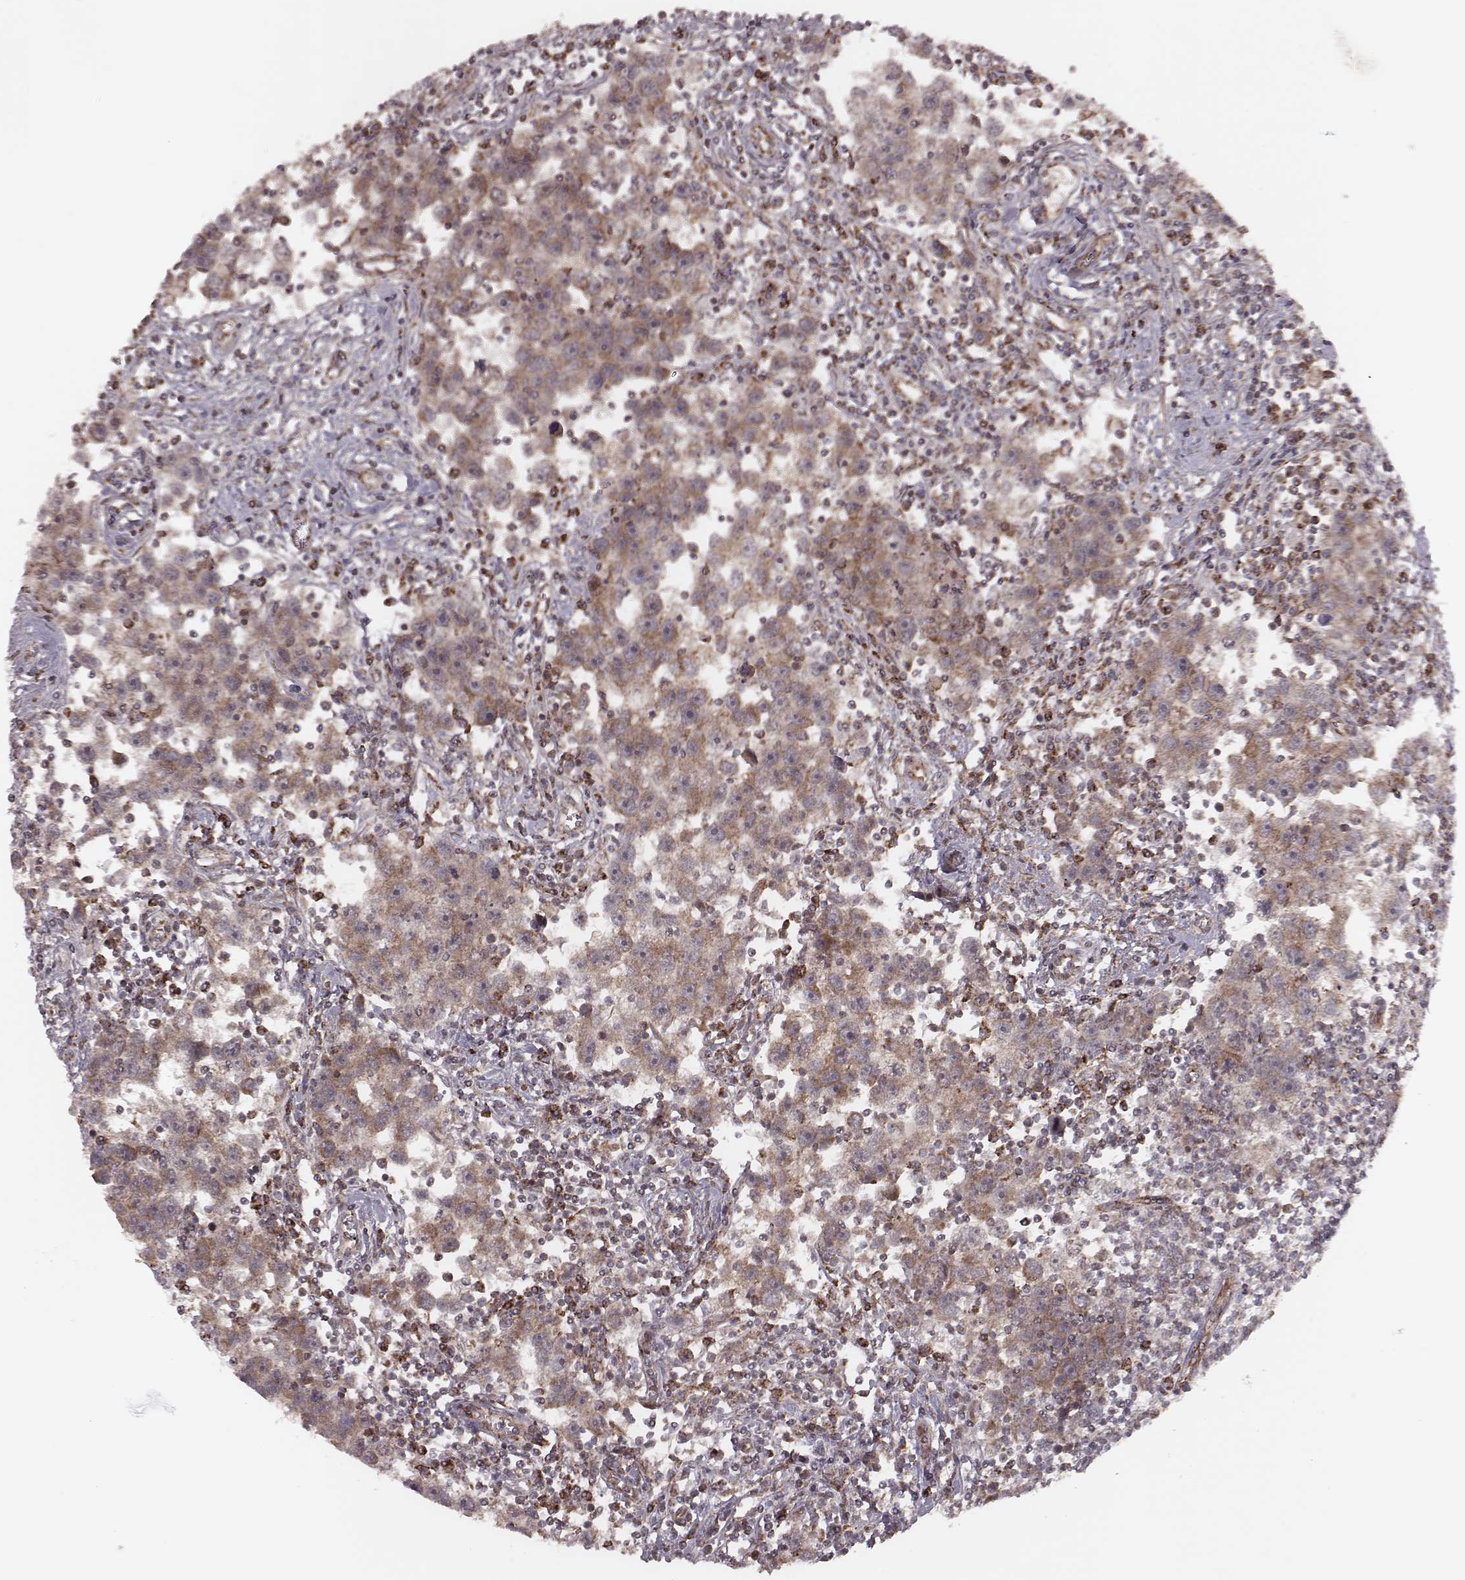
{"staining": {"intensity": "weak", "quantity": "25%-75%", "location": "cytoplasmic/membranous"}, "tissue": "testis cancer", "cell_type": "Tumor cells", "image_type": "cancer", "snomed": [{"axis": "morphology", "description": "Seminoma, NOS"}, {"axis": "topography", "description": "Testis"}], "caption": "Testis cancer (seminoma) tissue reveals weak cytoplasmic/membranous expression in approximately 25%-75% of tumor cells, visualized by immunohistochemistry.", "gene": "NDUFA7", "patient": {"sex": "male", "age": 30}}